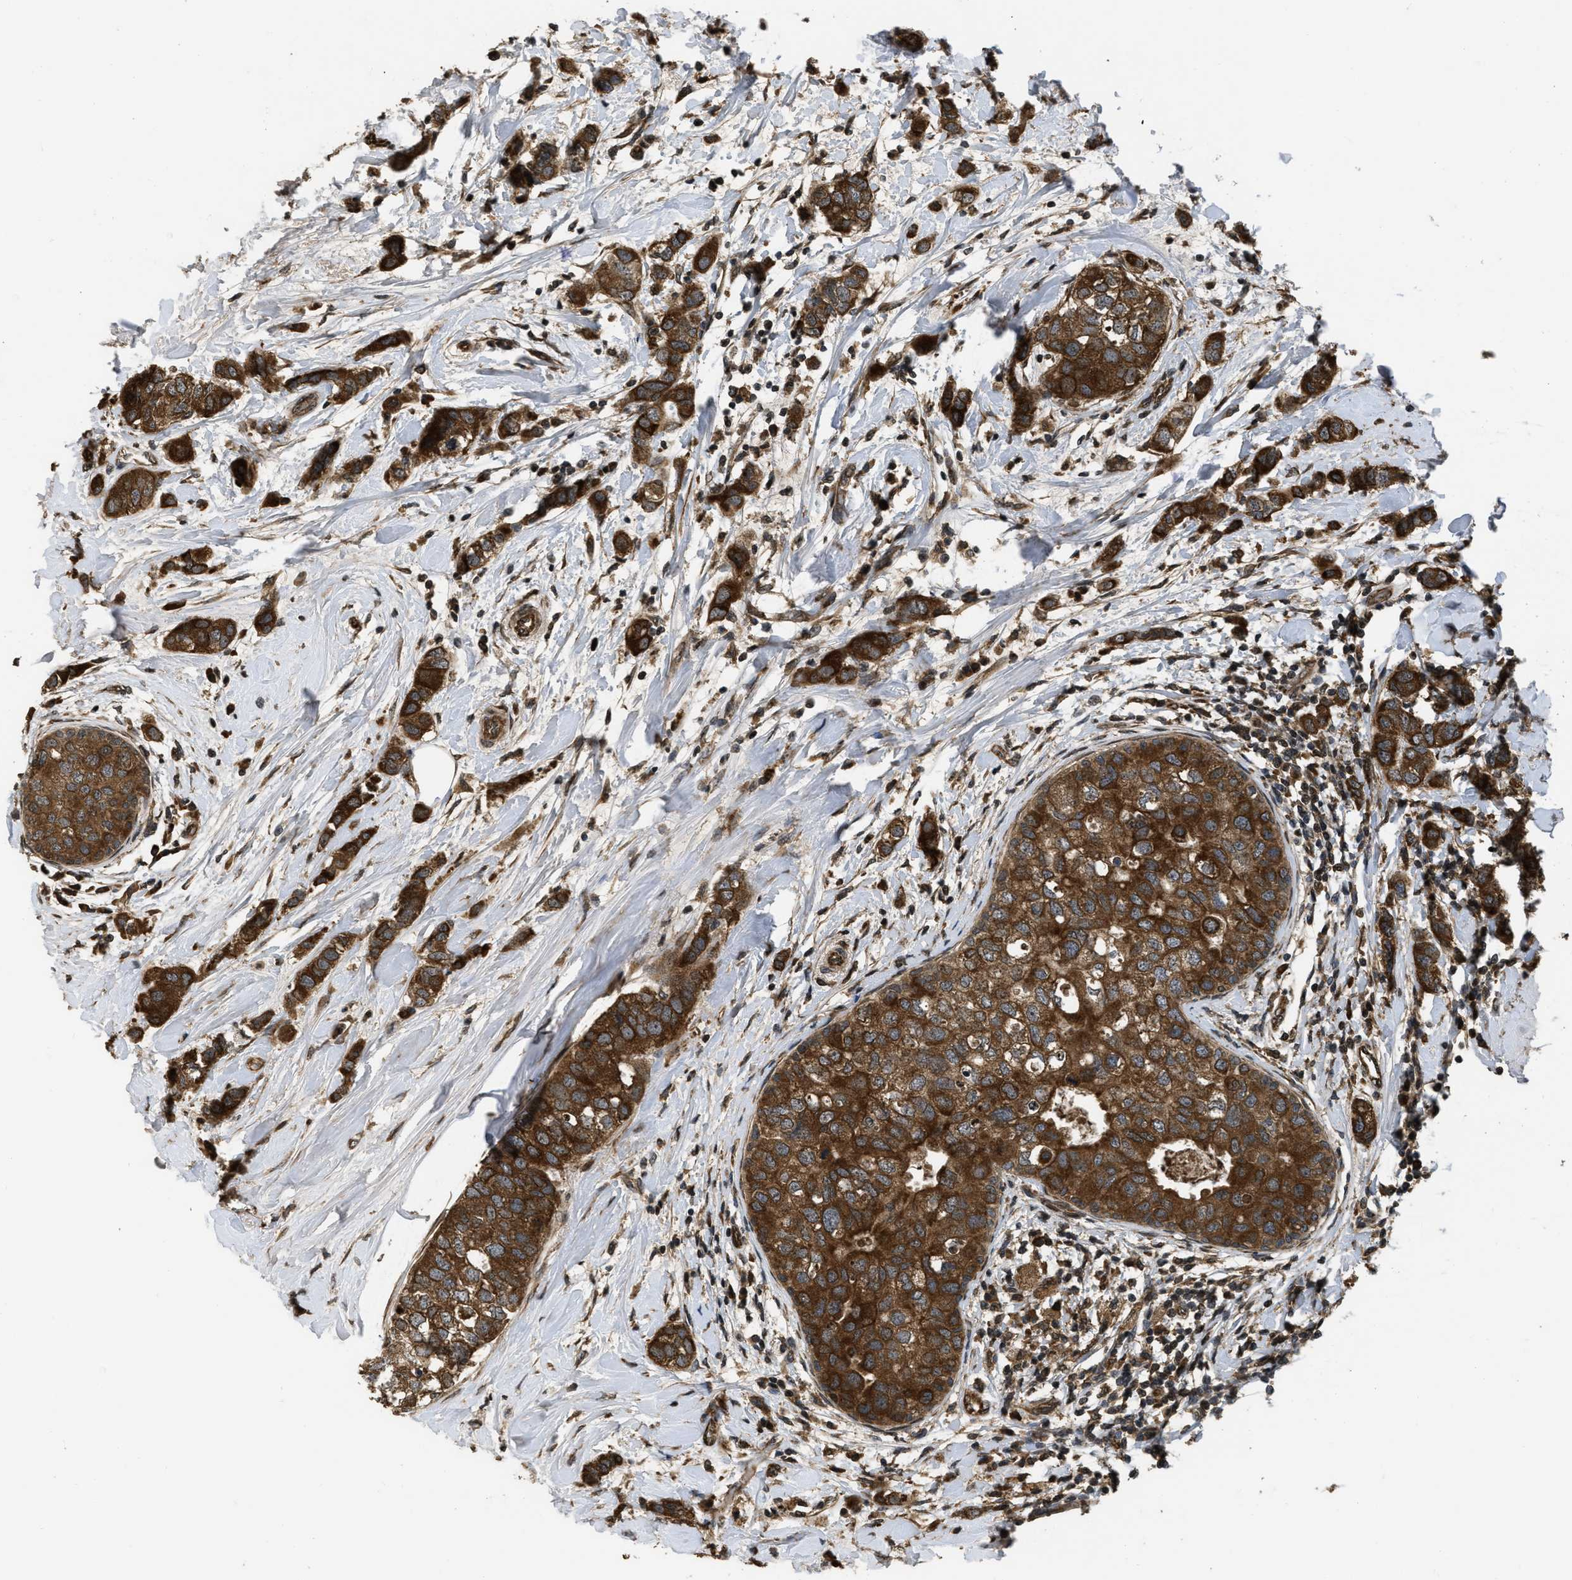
{"staining": {"intensity": "strong", "quantity": ">75%", "location": "cytoplasmic/membranous"}, "tissue": "breast cancer", "cell_type": "Tumor cells", "image_type": "cancer", "snomed": [{"axis": "morphology", "description": "Duct carcinoma"}, {"axis": "topography", "description": "Breast"}], "caption": "Immunohistochemical staining of human breast cancer exhibits high levels of strong cytoplasmic/membranous protein positivity in approximately >75% of tumor cells.", "gene": "SPTLC1", "patient": {"sex": "female", "age": 50}}